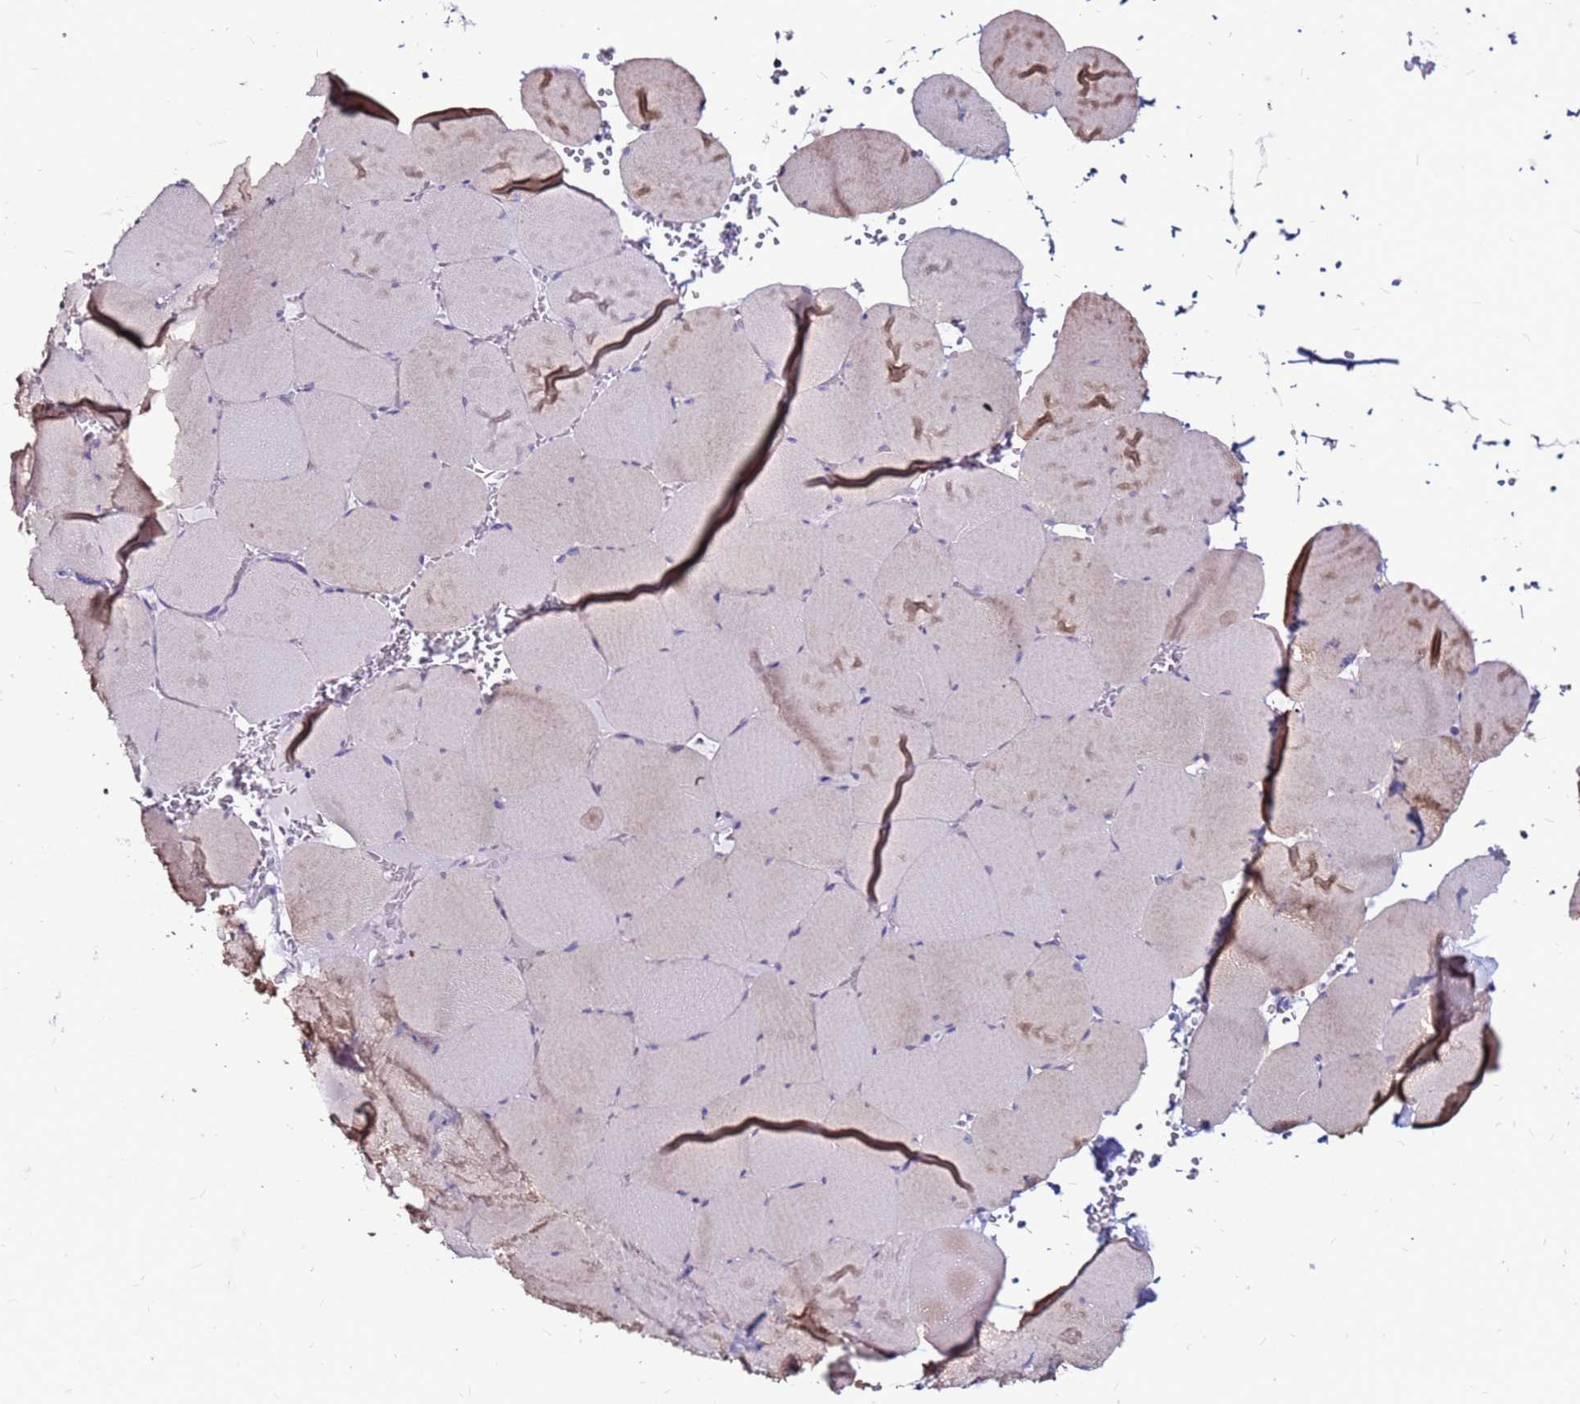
{"staining": {"intensity": "moderate", "quantity": "25%-75%", "location": "cytoplasmic/membranous"}, "tissue": "skeletal muscle", "cell_type": "Myocytes", "image_type": "normal", "snomed": [{"axis": "morphology", "description": "Normal tissue, NOS"}, {"axis": "topography", "description": "Skeletal muscle"}, {"axis": "topography", "description": "Head-Neck"}], "caption": "DAB immunohistochemical staining of benign skeletal muscle displays moderate cytoplasmic/membranous protein expression in approximately 25%-75% of myocytes. (brown staining indicates protein expression, while blue staining denotes nuclei).", "gene": "SLC44A3", "patient": {"sex": "male", "age": 66}}